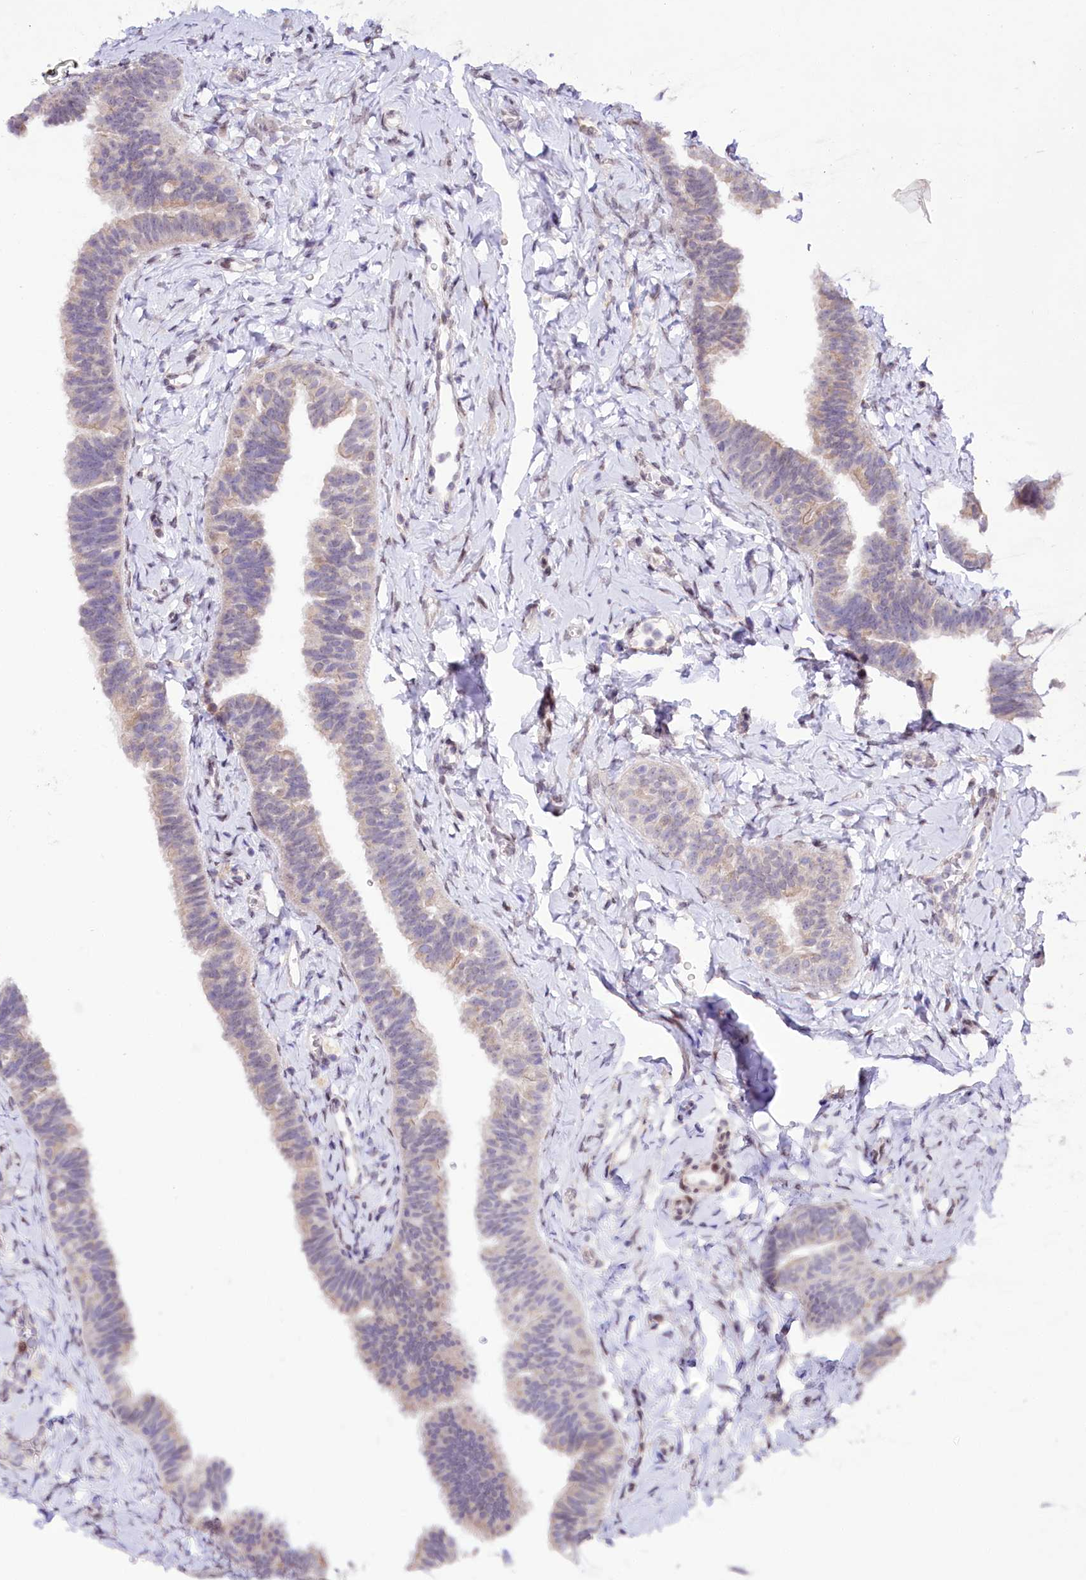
{"staining": {"intensity": "weak", "quantity": "<25%", "location": "cytoplasmic/membranous"}, "tissue": "fallopian tube", "cell_type": "Glandular cells", "image_type": "normal", "snomed": [{"axis": "morphology", "description": "Normal tissue, NOS"}, {"axis": "topography", "description": "Fallopian tube"}], "caption": "A micrograph of human fallopian tube is negative for staining in glandular cells. (Stains: DAB immunohistochemistry (IHC) with hematoxylin counter stain, Microscopy: brightfield microscopy at high magnification).", "gene": "ZNF226", "patient": {"sex": "female", "age": 65}}